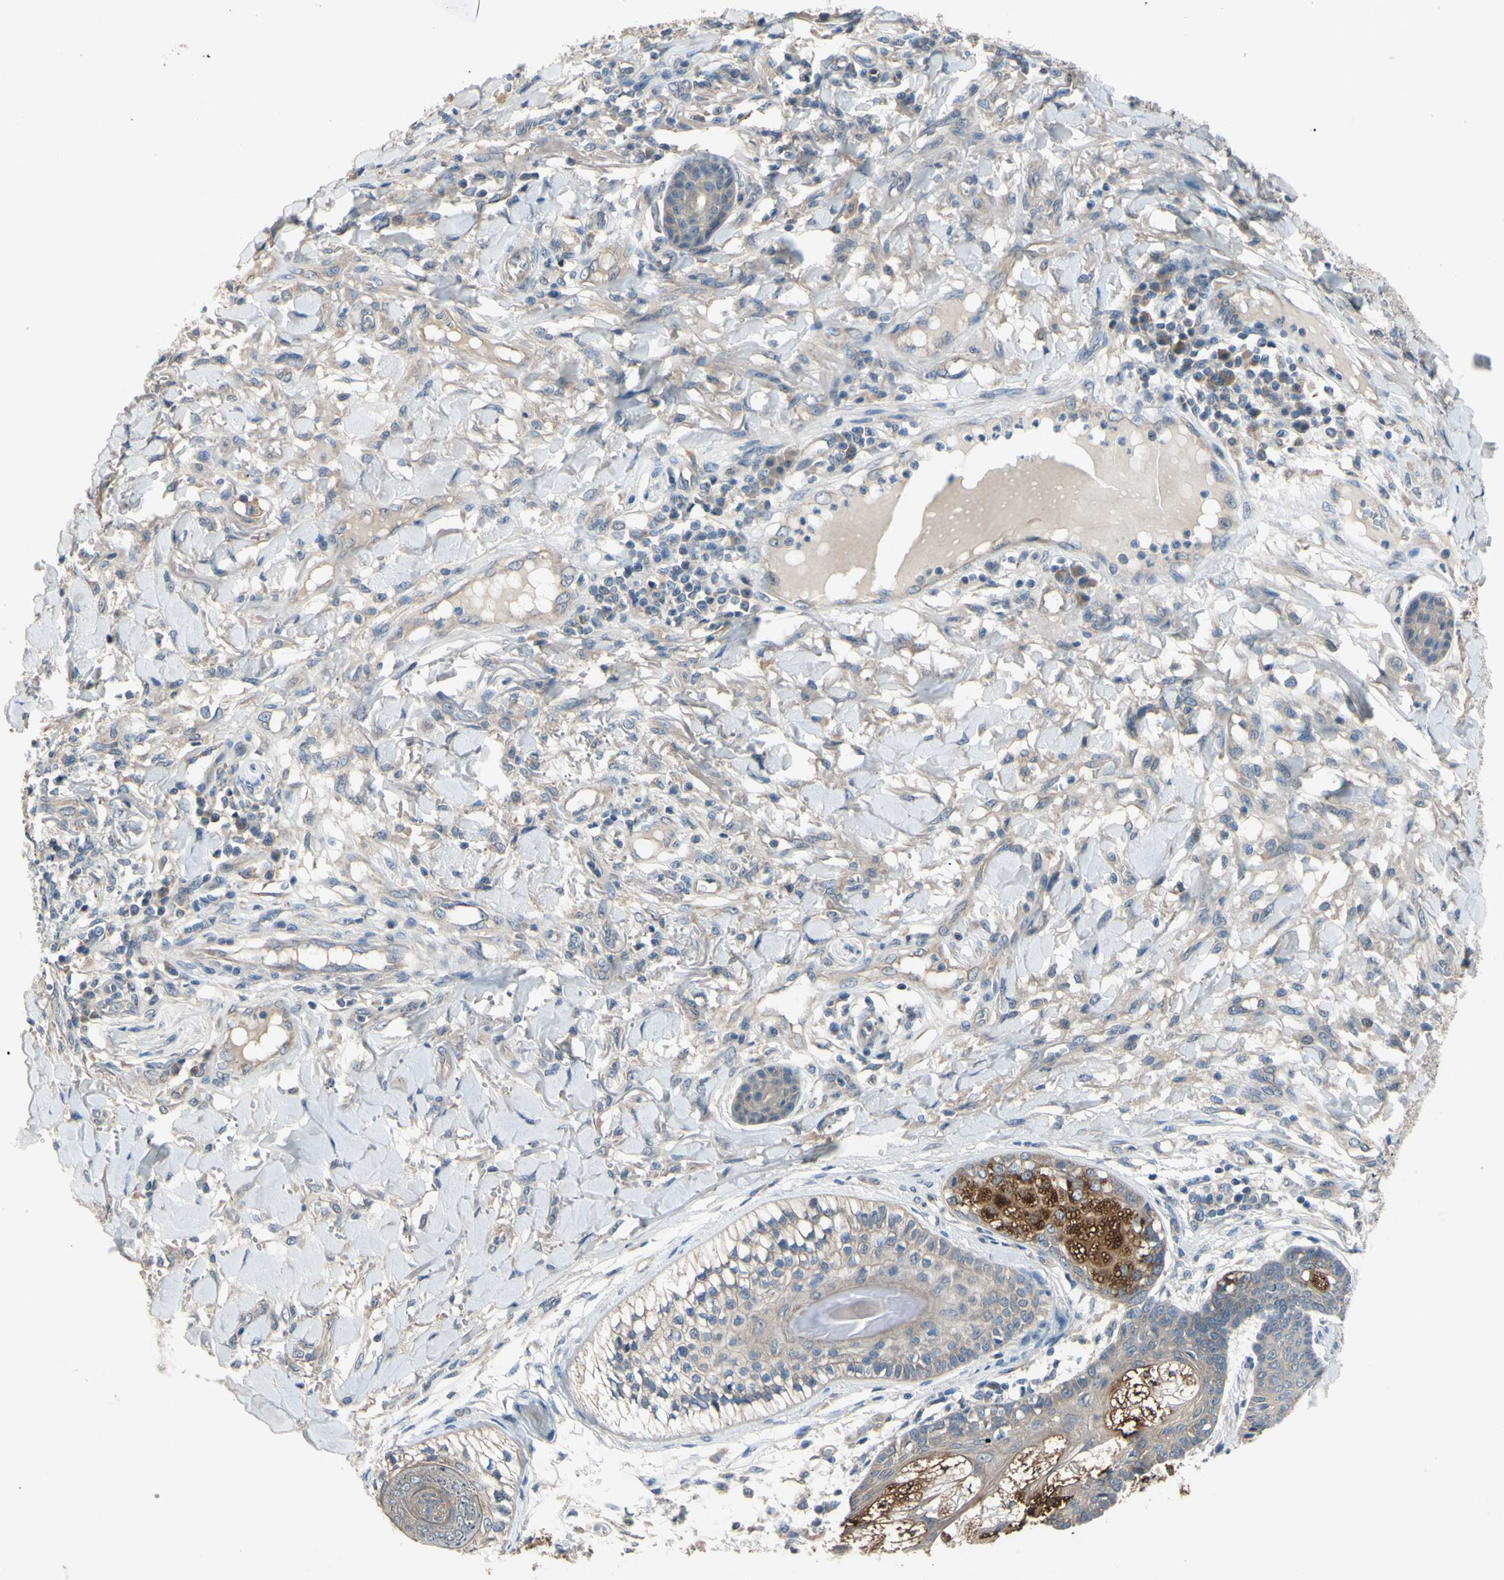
{"staining": {"intensity": "weak", "quantity": "<25%", "location": "cytoplasmic/membranous"}, "tissue": "skin cancer", "cell_type": "Tumor cells", "image_type": "cancer", "snomed": [{"axis": "morphology", "description": "Squamous cell carcinoma, NOS"}, {"axis": "topography", "description": "Skin"}], "caption": "IHC histopathology image of skin squamous cell carcinoma stained for a protein (brown), which reveals no staining in tumor cells. The staining is performed using DAB brown chromogen with nuclei counter-stained in using hematoxylin.", "gene": "HILPDA", "patient": {"sex": "female", "age": 78}}